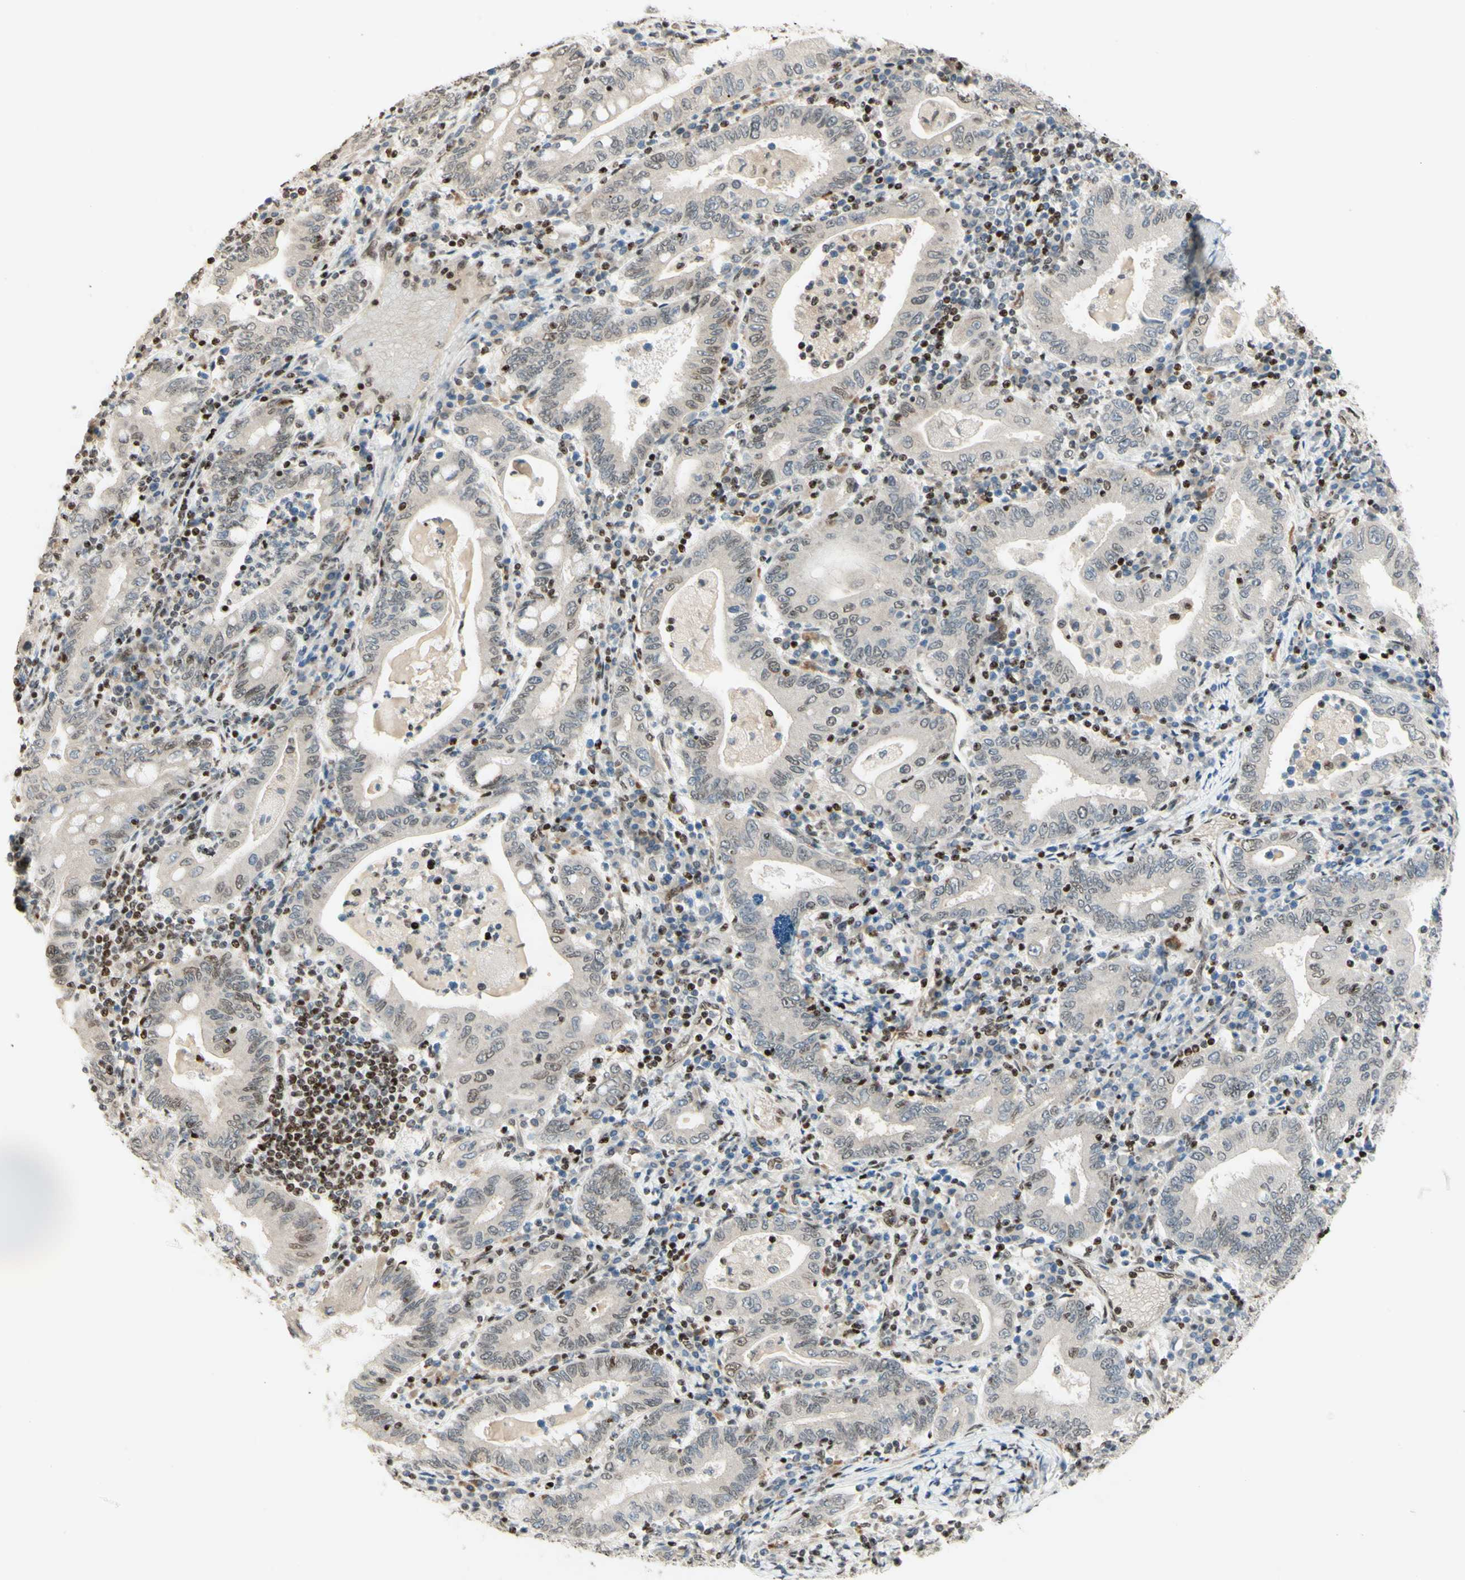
{"staining": {"intensity": "weak", "quantity": ">75%", "location": "cytoplasmic/membranous"}, "tissue": "stomach cancer", "cell_type": "Tumor cells", "image_type": "cancer", "snomed": [{"axis": "morphology", "description": "Normal tissue, NOS"}, {"axis": "morphology", "description": "Adenocarcinoma, NOS"}, {"axis": "topography", "description": "Esophagus"}, {"axis": "topography", "description": "Stomach, upper"}, {"axis": "topography", "description": "Peripheral nerve tissue"}], "caption": "Stomach cancer tissue reveals weak cytoplasmic/membranous positivity in approximately >75% of tumor cells", "gene": "CDKL5", "patient": {"sex": "male", "age": 62}}